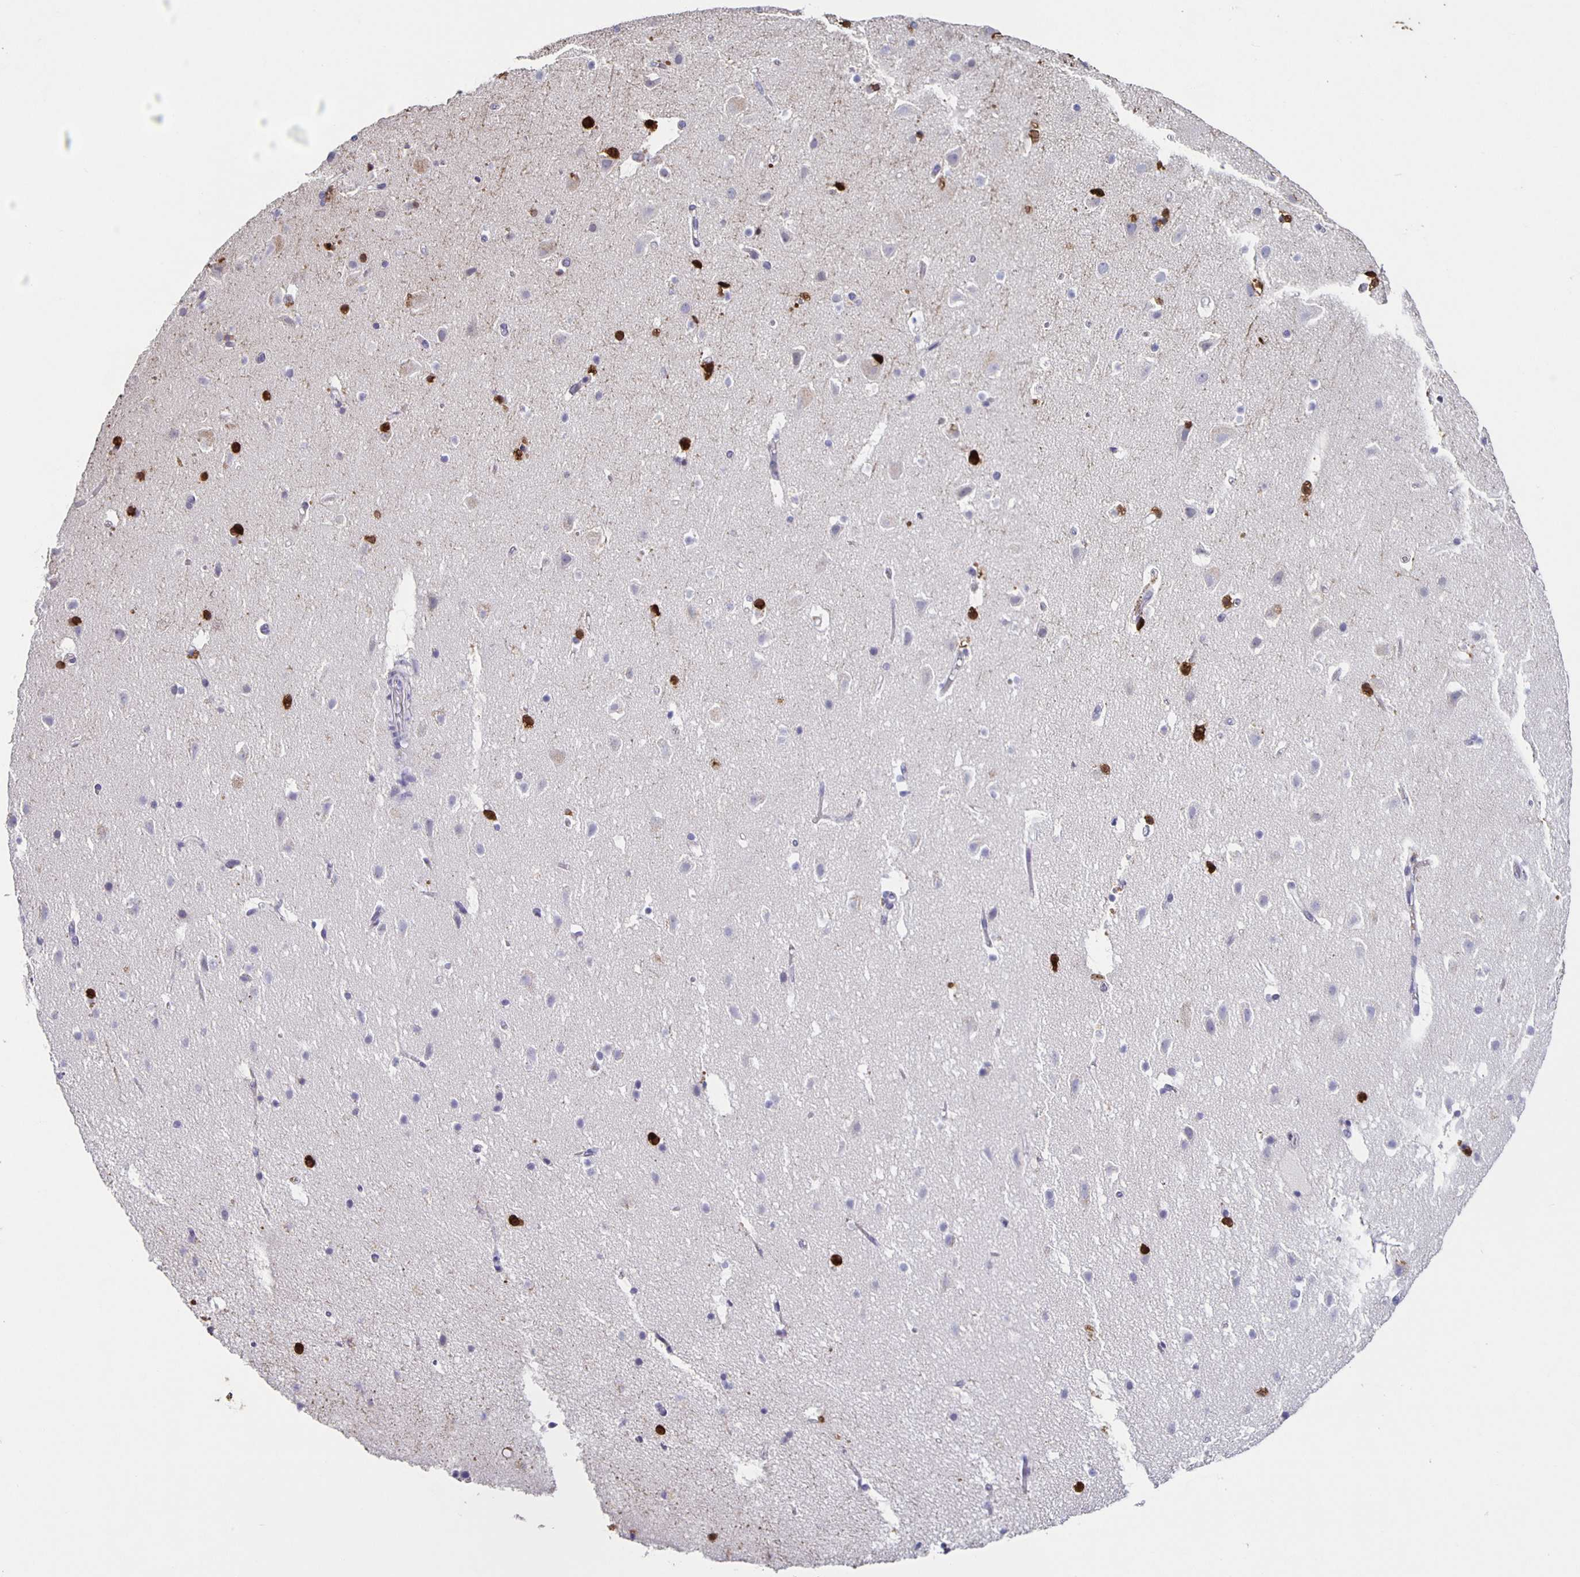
{"staining": {"intensity": "negative", "quantity": "none", "location": "none"}, "tissue": "cerebral cortex", "cell_type": "Endothelial cells", "image_type": "normal", "snomed": [{"axis": "morphology", "description": "Normal tissue, NOS"}, {"axis": "topography", "description": "Cerebral cortex"}], "caption": "Immunohistochemistry (IHC) of unremarkable cerebral cortex demonstrates no positivity in endothelial cells. (Stains: DAB (3,3'-diaminobenzidine) IHC with hematoxylin counter stain, Microscopy: brightfield microscopy at high magnification).", "gene": "CARNS1", "patient": {"sex": "female", "age": 42}}